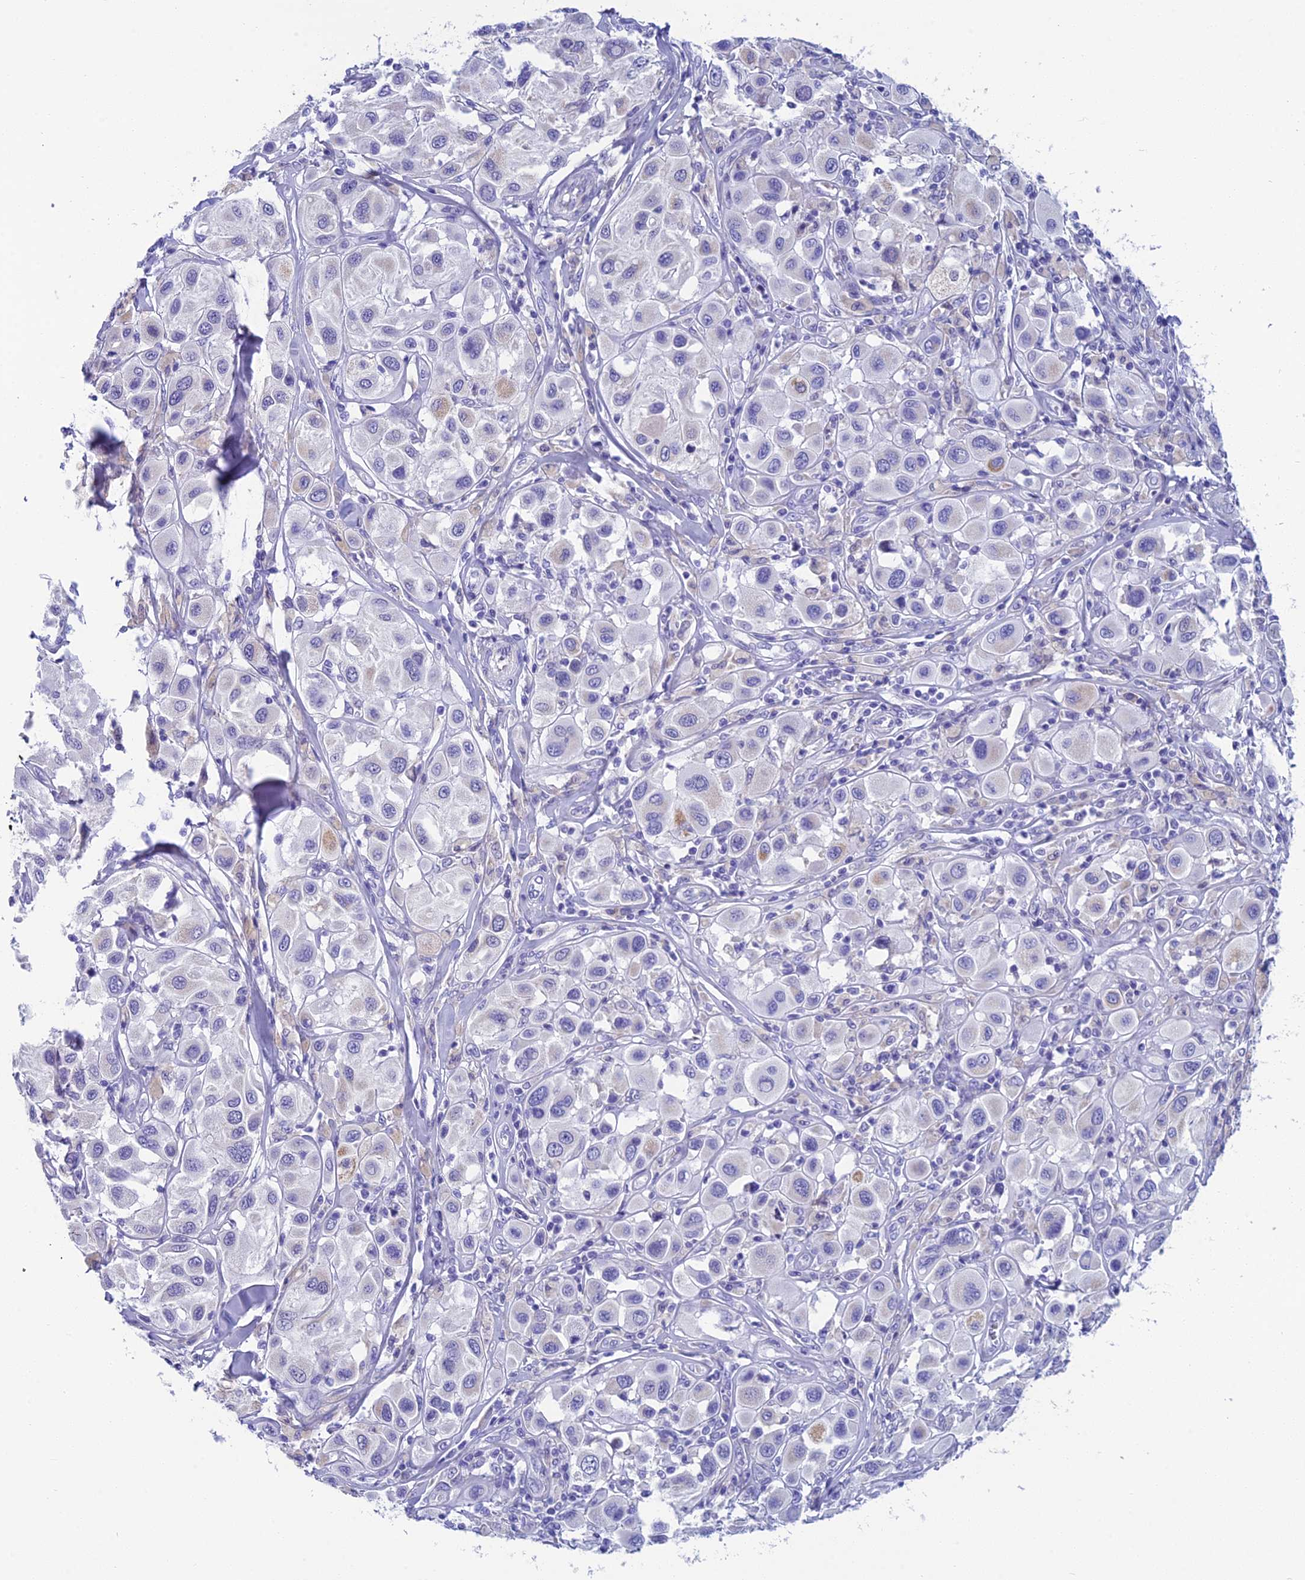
{"staining": {"intensity": "negative", "quantity": "none", "location": "none"}, "tissue": "melanoma", "cell_type": "Tumor cells", "image_type": "cancer", "snomed": [{"axis": "morphology", "description": "Malignant melanoma, Metastatic site"}, {"axis": "topography", "description": "Skin"}], "caption": "Immunohistochemistry (IHC) image of human malignant melanoma (metastatic site) stained for a protein (brown), which shows no staining in tumor cells.", "gene": "REEP4", "patient": {"sex": "male", "age": 41}}